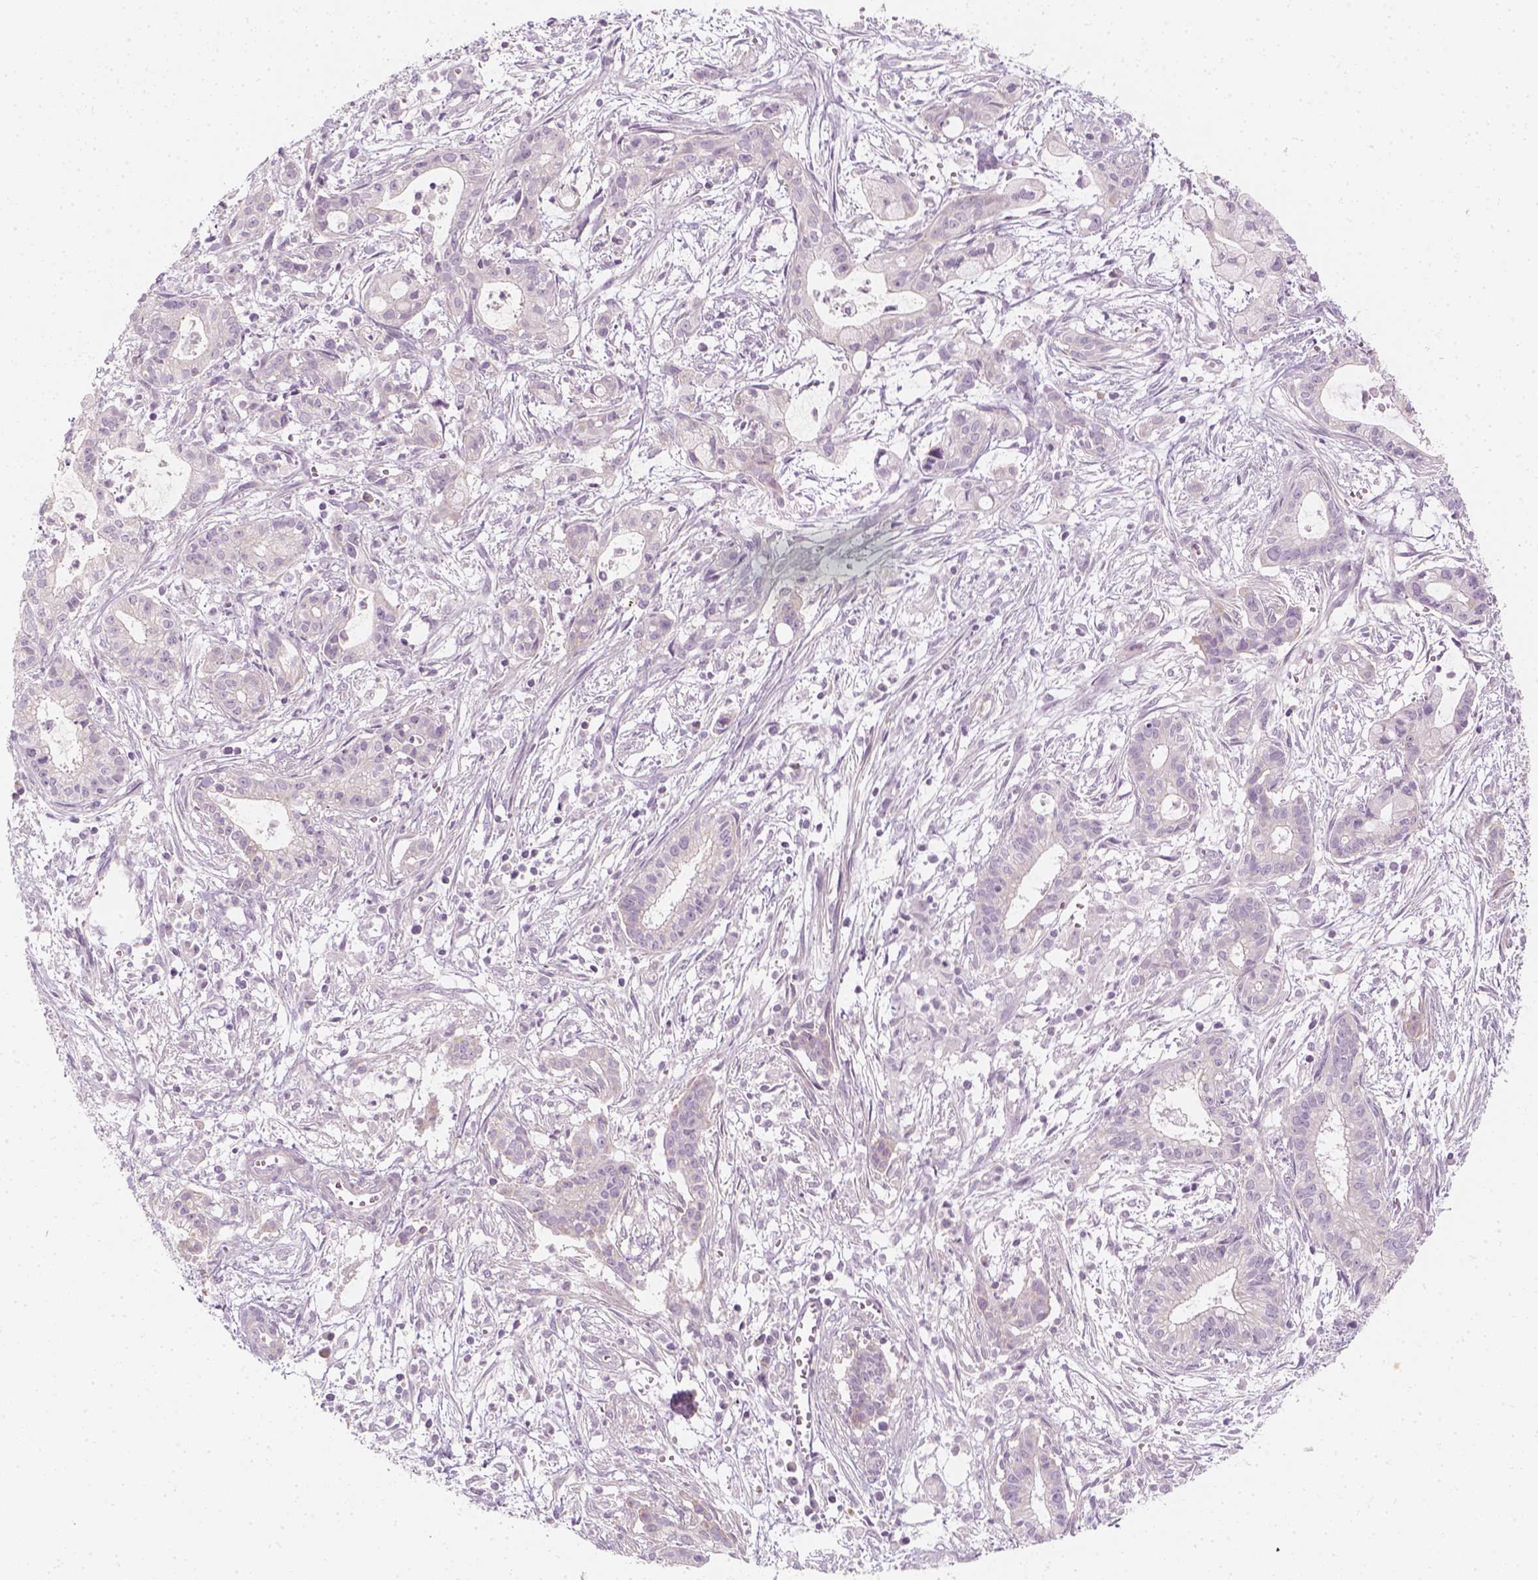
{"staining": {"intensity": "negative", "quantity": "none", "location": "none"}, "tissue": "pancreatic cancer", "cell_type": "Tumor cells", "image_type": "cancer", "snomed": [{"axis": "morphology", "description": "Adenocarcinoma, NOS"}, {"axis": "topography", "description": "Pancreas"}], "caption": "Immunohistochemistry (IHC) micrograph of human pancreatic cancer (adenocarcinoma) stained for a protein (brown), which shows no expression in tumor cells. (Brightfield microscopy of DAB (3,3'-diaminobenzidine) immunohistochemistry (IHC) at high magnification).", "gene": "PRAME", "patient": {"sex": "male", "age": 48}}